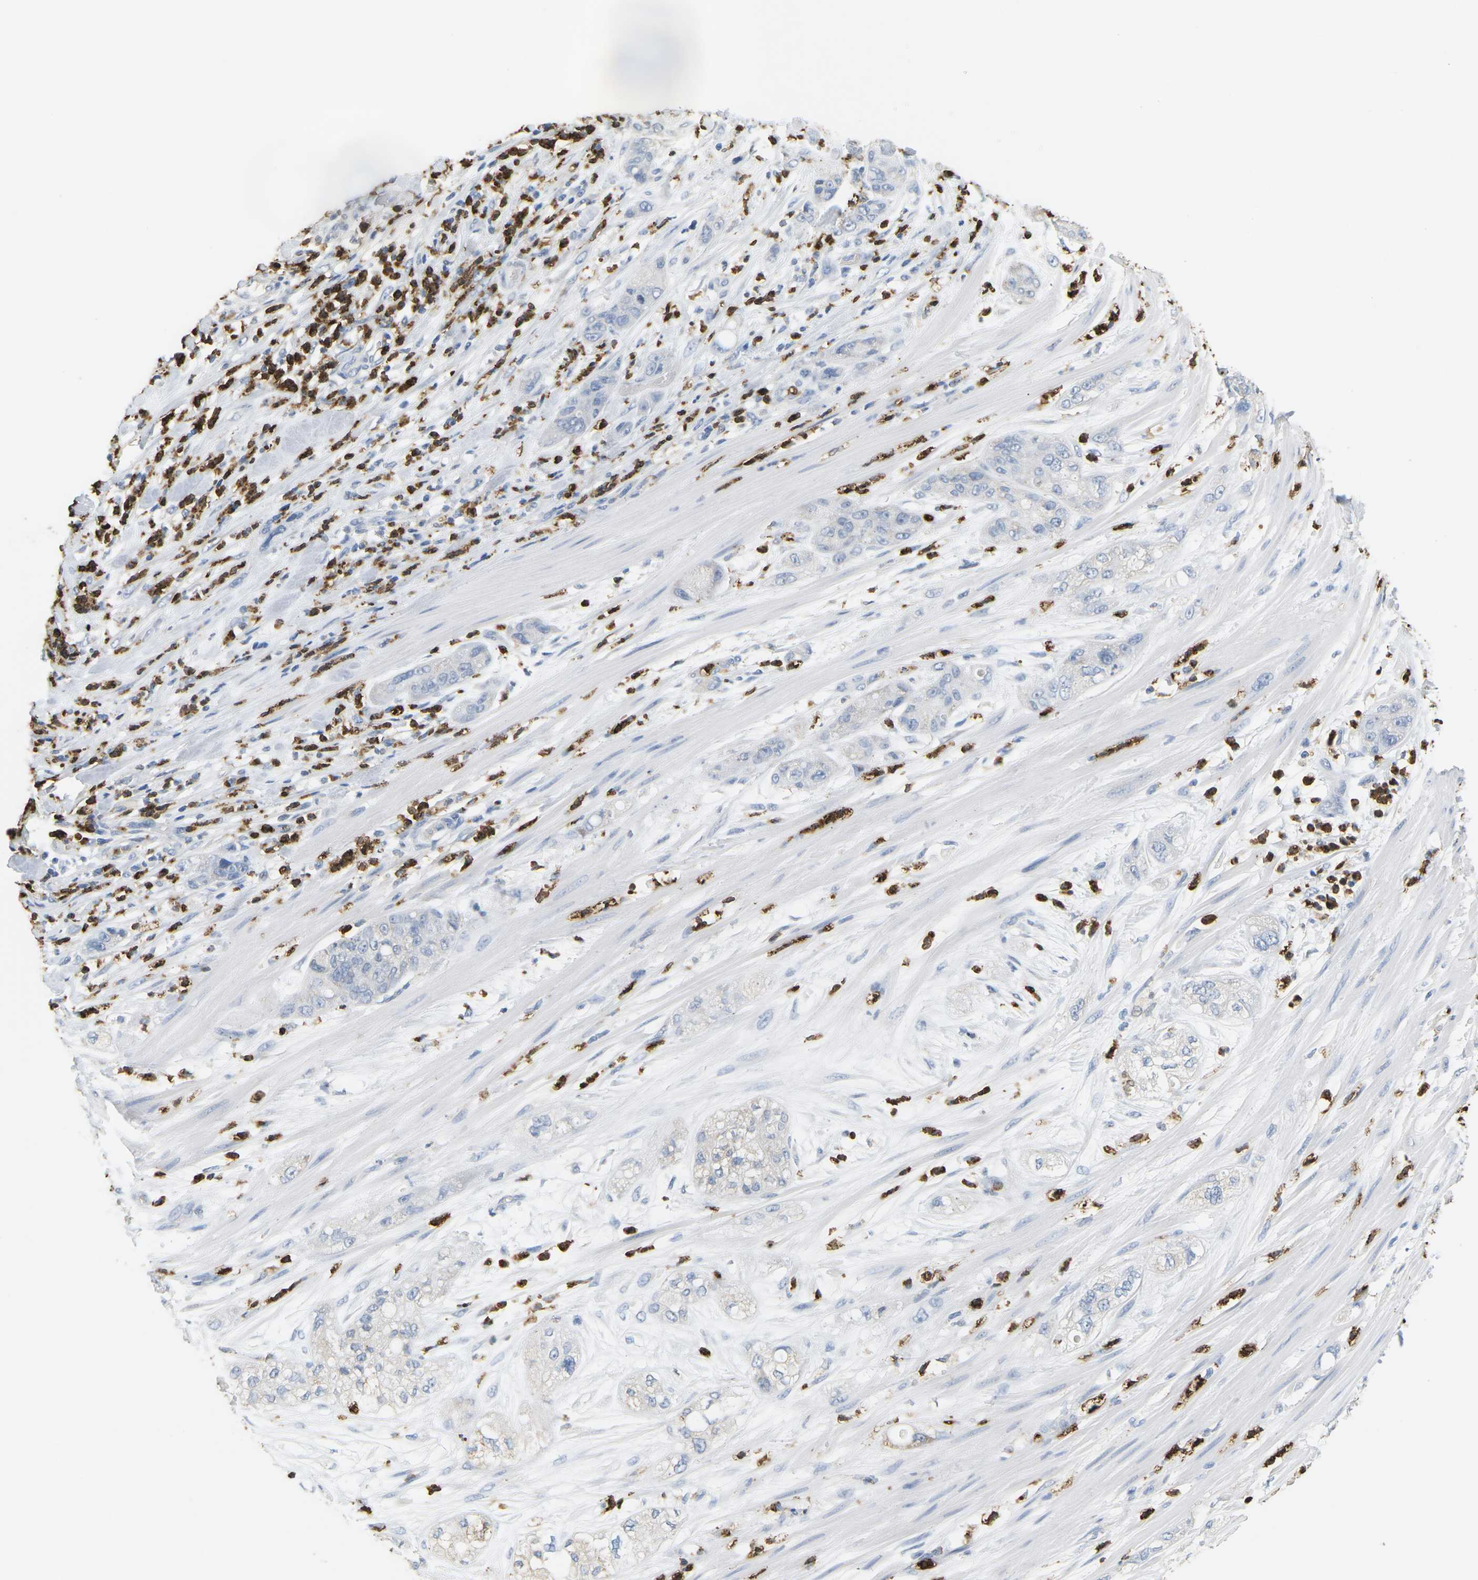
{"staining": {"intensity": "negative", "quantity": "none", "location": "none"}, "tissue": "pancreatic cancer", "cell_type": "Tumor cells", "image_type": "cancer", "snomed": [{"axis": "morphology", "description": "Adenocarcinoma, NOS"}, {"axis": "topography", "description": "Pancreas"}], "caption": "A photomicrograph of pancreatic cancer stained for a protein reveals no brown staining in tumor cells.", "gene": "ADM", "patient": {"sex": "female", "age": 78}}